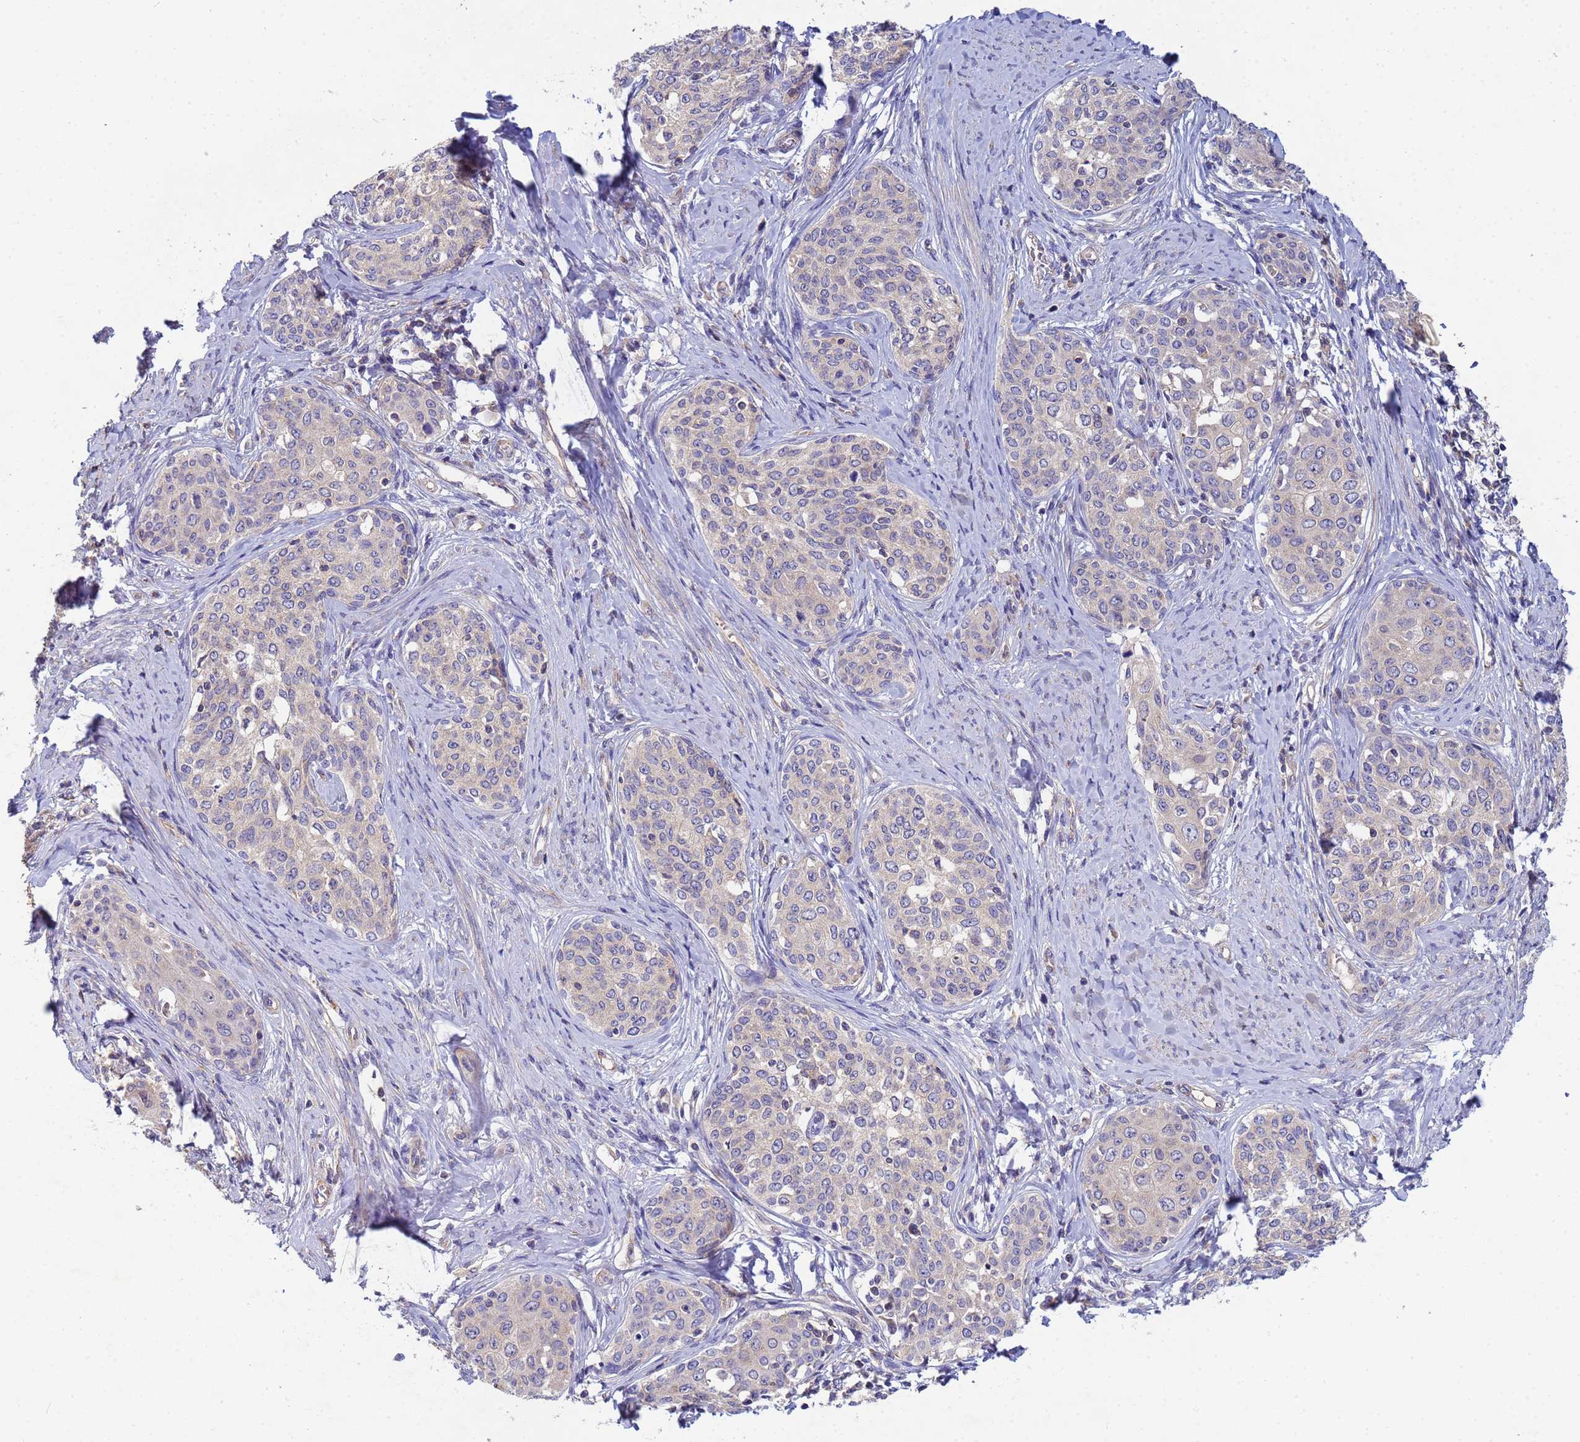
{"staining": {"intensity": "negative", "quantity": "none", "location": "none"}, "tissue": "cervical cancer", "cell_type": "Tumor cells", "image_type": "cancer", "snomed": [{"axis": "morphology", "description": "Squamous cell carcinoma, NOS"}, {"axis": "morphology", "description": "Adenocarcinoma, NOS"}, {"axis": "topography", "description": "Cervix"}], "caption": "Immunohistochemistry of human cervical cancer displays no positivity in tumor cells. The staining was performed using DAB to visualize the protein expression in brown, while the nuclei were stained in blue with hematoxylin (Magnification: 20x).", "gene": "CDC34", "patient": {"sex": "female", "age": 52}}